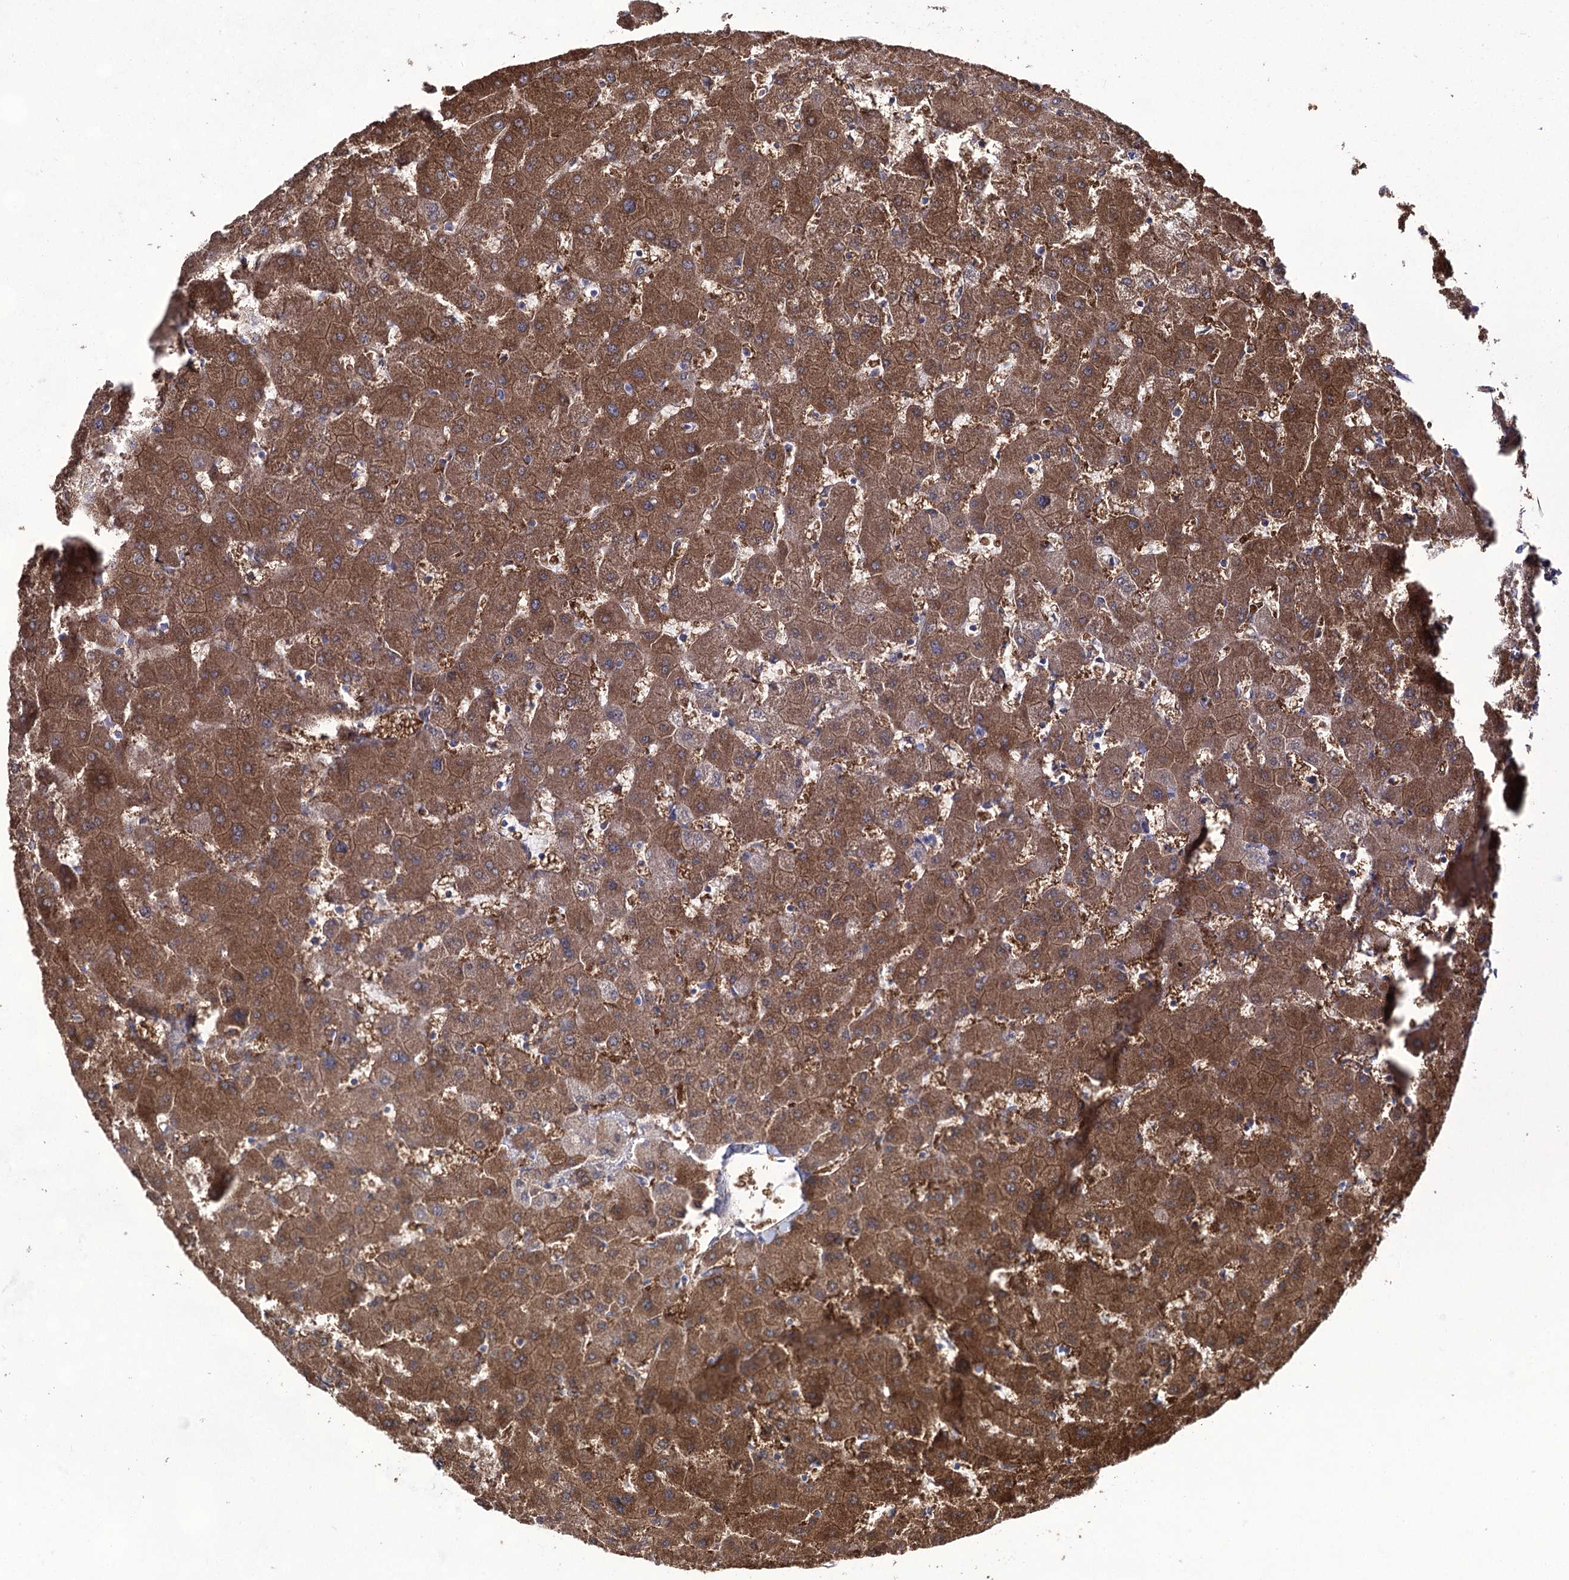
{"staining": {"intensity": "weak", "quantity": "25%-75%", "location": "cytoplasmic/membranous"}, "tissue": "liver", "cell_type": "Cholangiocytes", "image_type": "normal", "snomed": [{"axis": "morphology", "description": "Normal tissue, NOS"}, {"axis": "topography", "description": "Liver"}], "caption": "This micrograph demonstrates immunohistochemistry staining of normal liver, with low weak cytoplasmic/membranous staining in about 25%-75% of cholangiocytes.", "gene": "UGDH", "patient": {"sex": "female", "age": 63}}